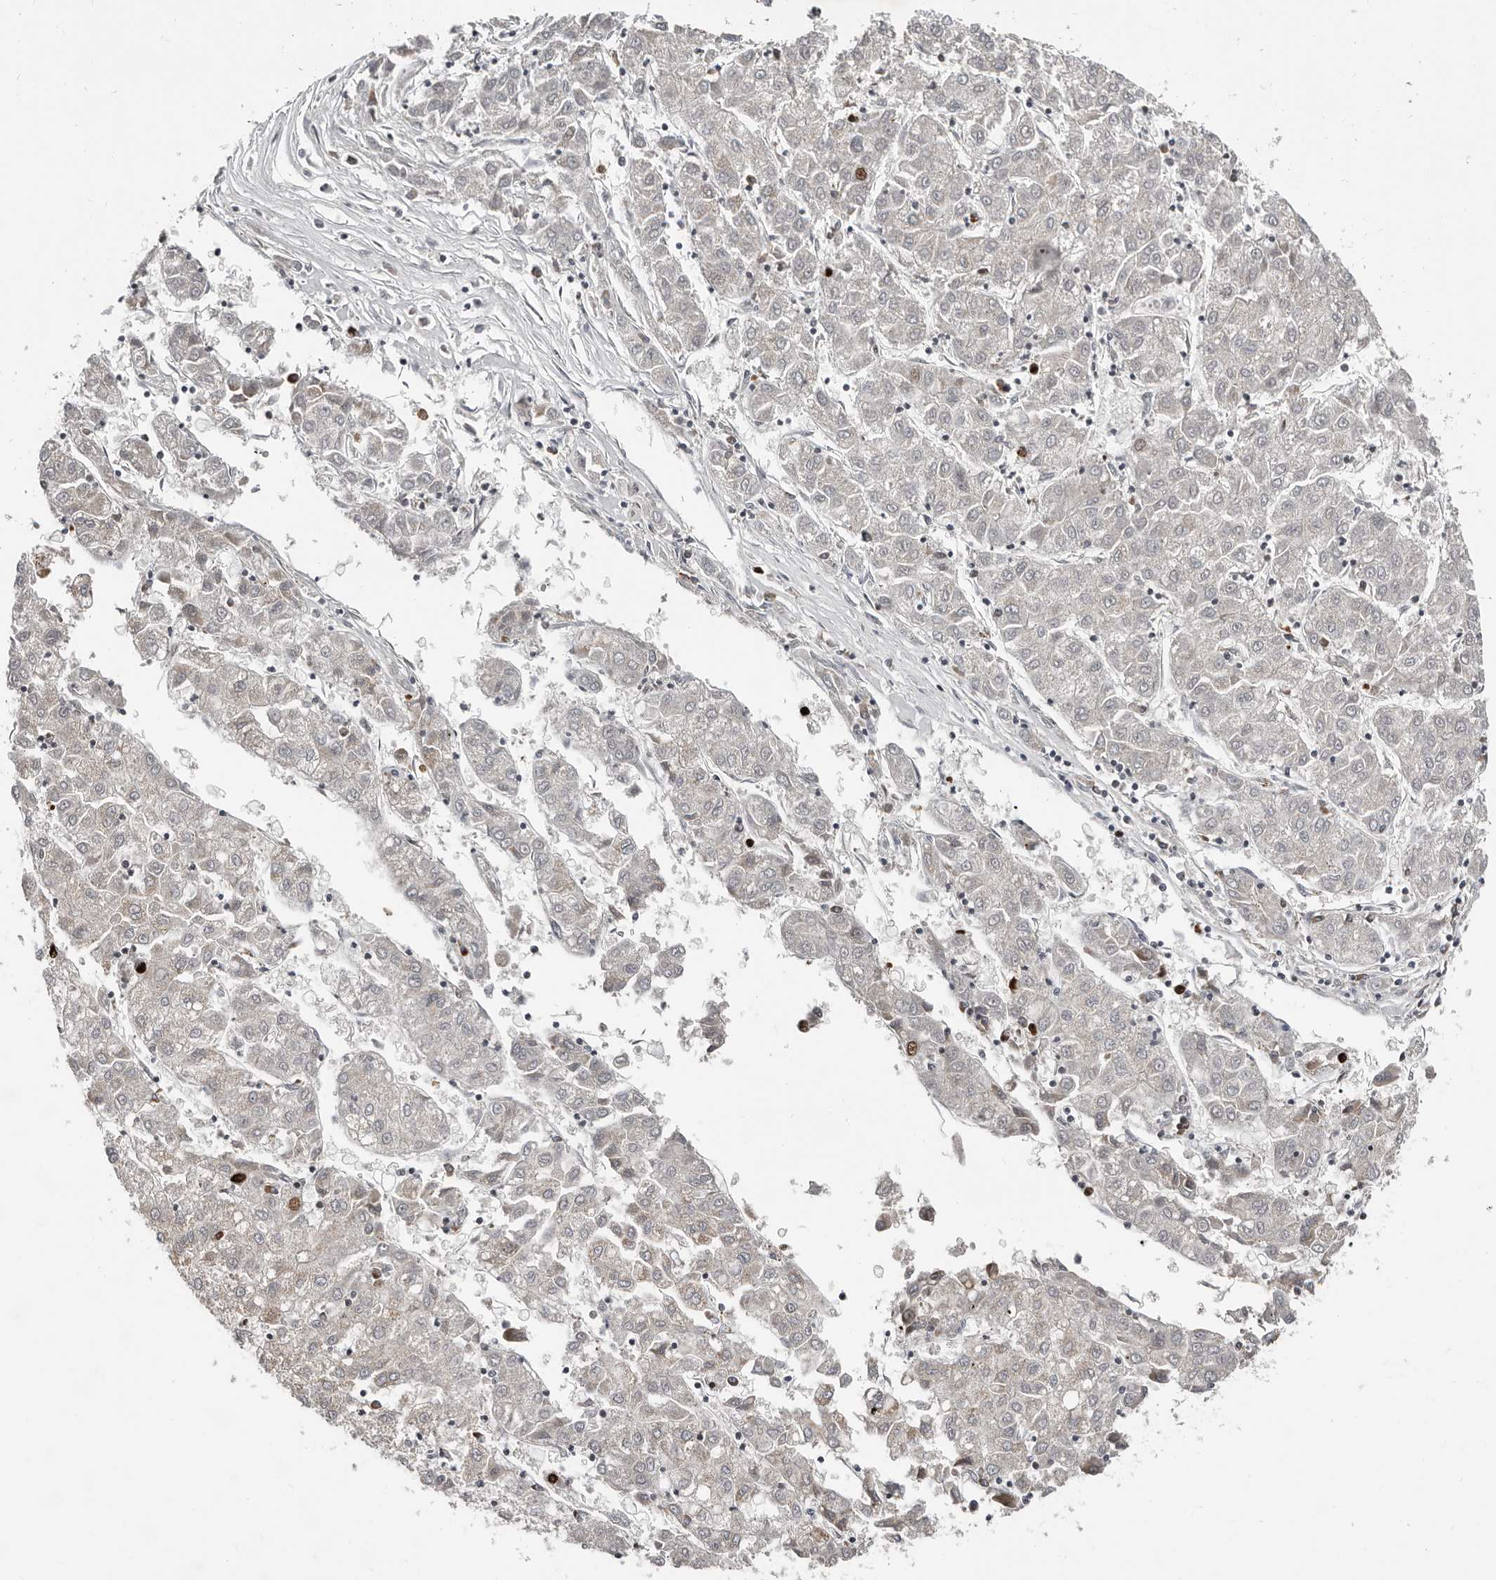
{"staining": {"intensity": "moderate", "quantity": "<25%", "location": "nuclear"}, "tissue": "liver cancer", "cell_type": "Tumor cells", "image_type": "cancer", "snomed": [{"axis": "morphology", "description": "Carcinoma, Hepatocellular, NOS"}, {"axis": "topography", "description": "Liver"}], "caption": "This is a photomicrograph of immunohistochemistry staining of hepatocellular carcinoma (liver), which shows moderate staining in the nuclear of tumor cells.", "gene": "SMYD4", "patient": {"sex": "male", "age": 72}}